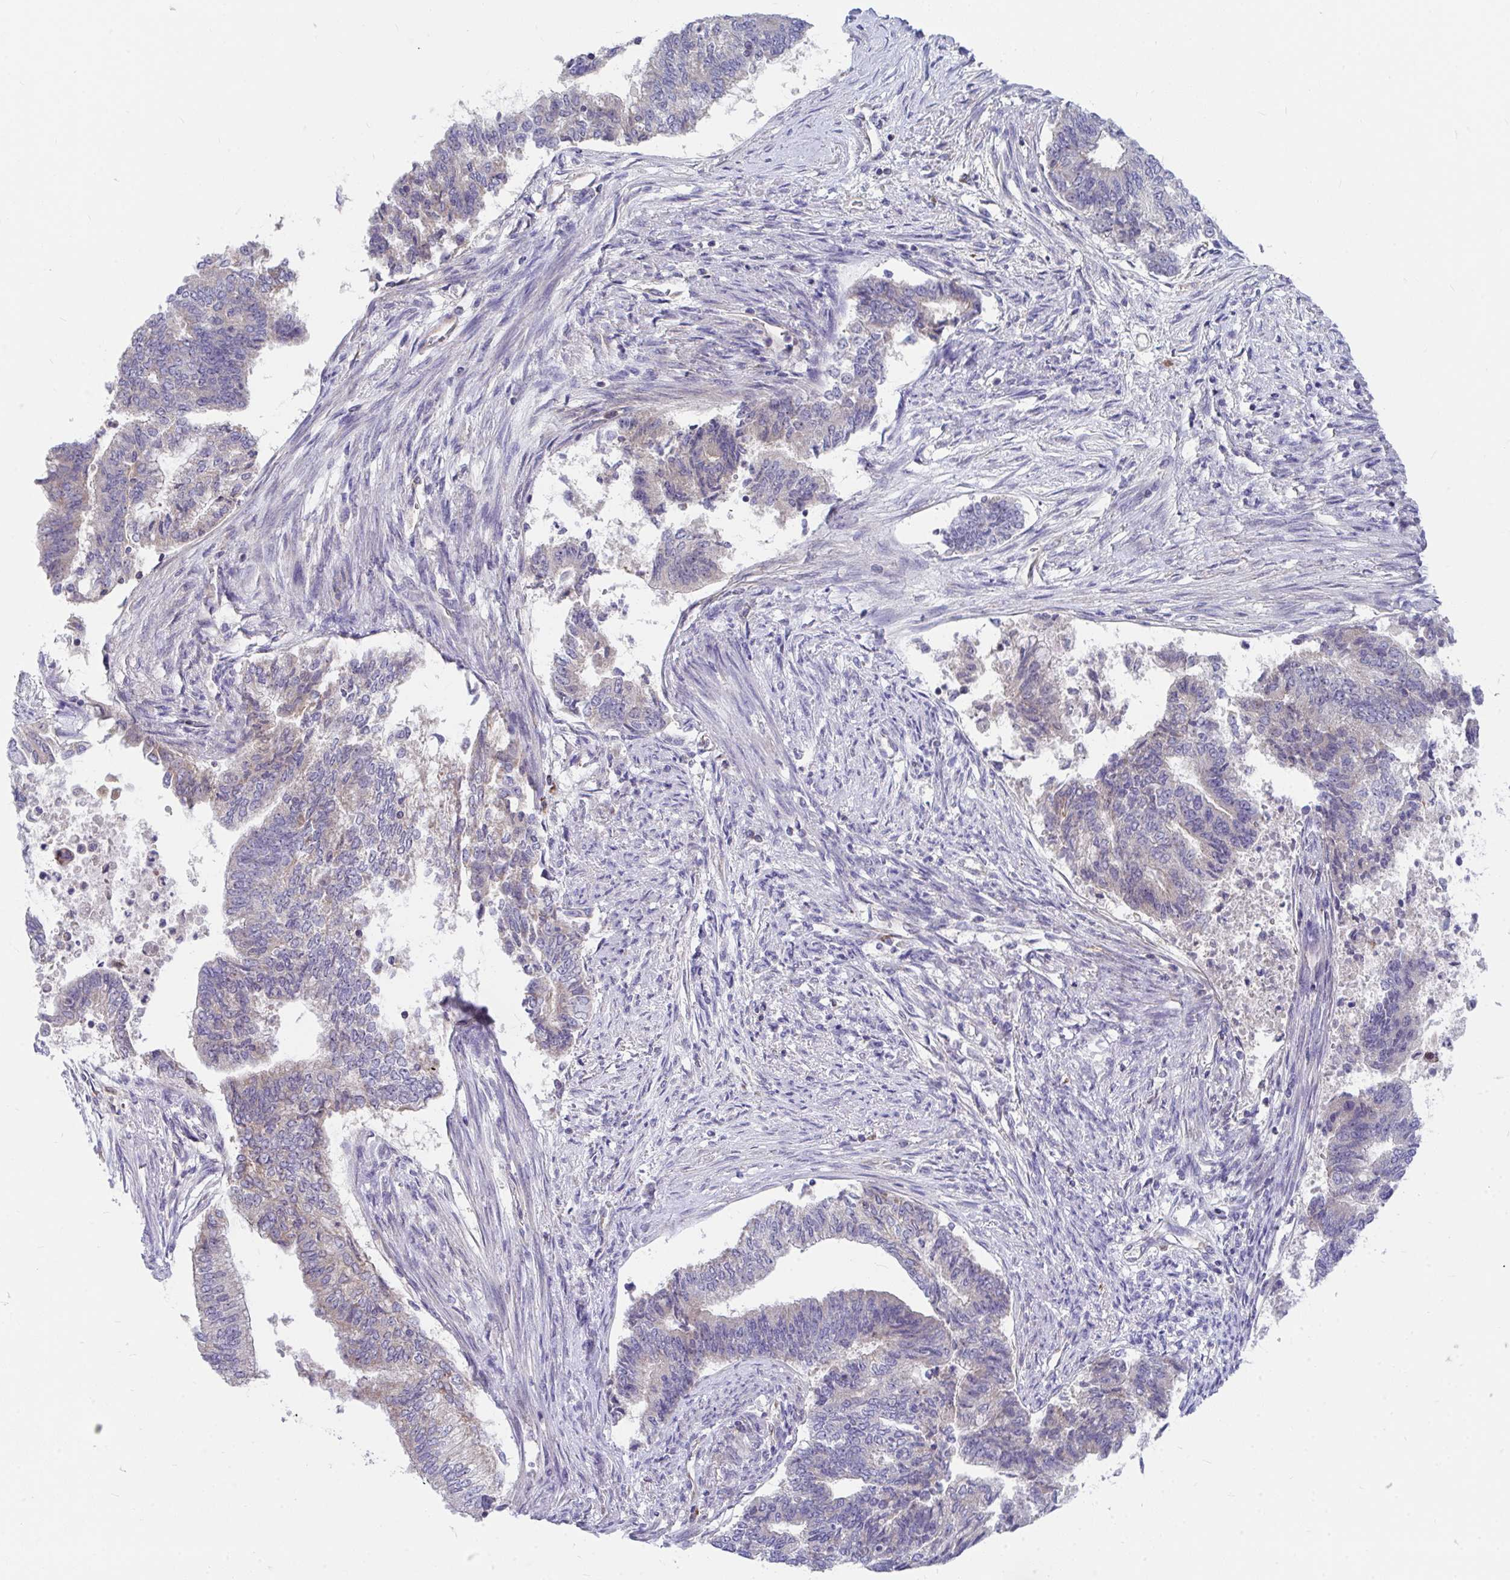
{"staining": {"intensity": "weak", "quantity": "25%-75%", "location": "cytoplasmic/membranous"}, "tissue": "endometrial cancer", "cell_type": "Tumor cells", "image_type": "cancer", "snomed": [{"axis": "morphology", "description": "Adenocarcinoma, NOS"}, {"axis": "topography", "description": "Endometrium"}], "caption": "Immunohistochemistry (DAB) staining of human endometrial adenocarcinoma demonstrates weak cytoplasmic/membranous protein positivity in approximately 25%-75% of tumor cells.", "gene": "FHIP1B", "patient": {"sex": "female", "age": 65}}